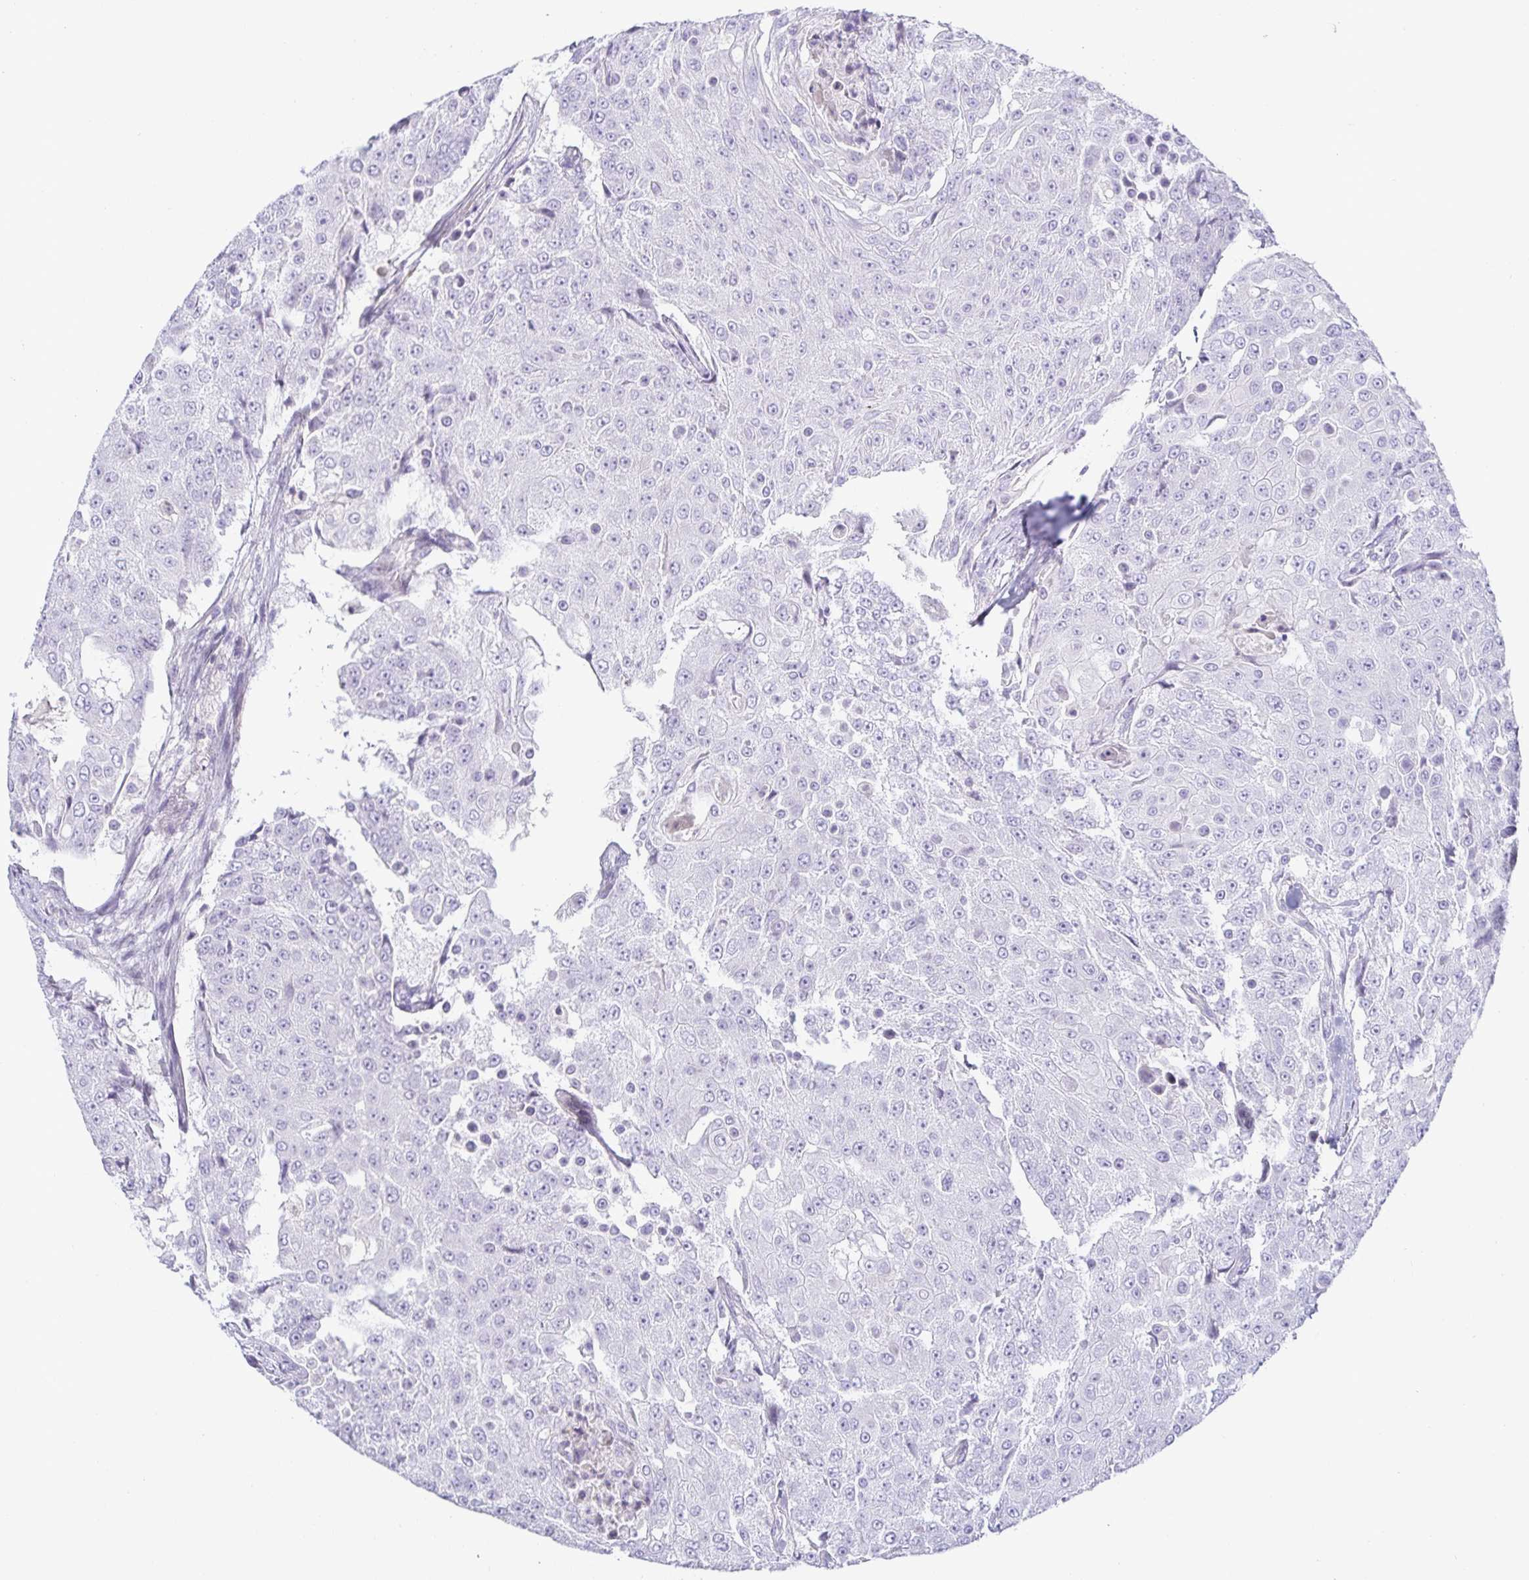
{"staining": {"intensity": "negative", "quantity": "none", "location": "none"}, "tissue": "urothelial cancer", "cell_type": "Tumor cells", "image_type": "cancer", "snomed": [{"axis": "morphology", "description": "Urothelial carcinoma, High grade"}, {"axis": "topography", "description": "Urinary bladder"}], "caption": "Human high-grade urothelial carcinoma stained for a protein using immunohistochemistry (IHC) reveals no expression in tumor cells.", "gene": "SPAG4", "patient": {"sex": "female", "age": 63}}